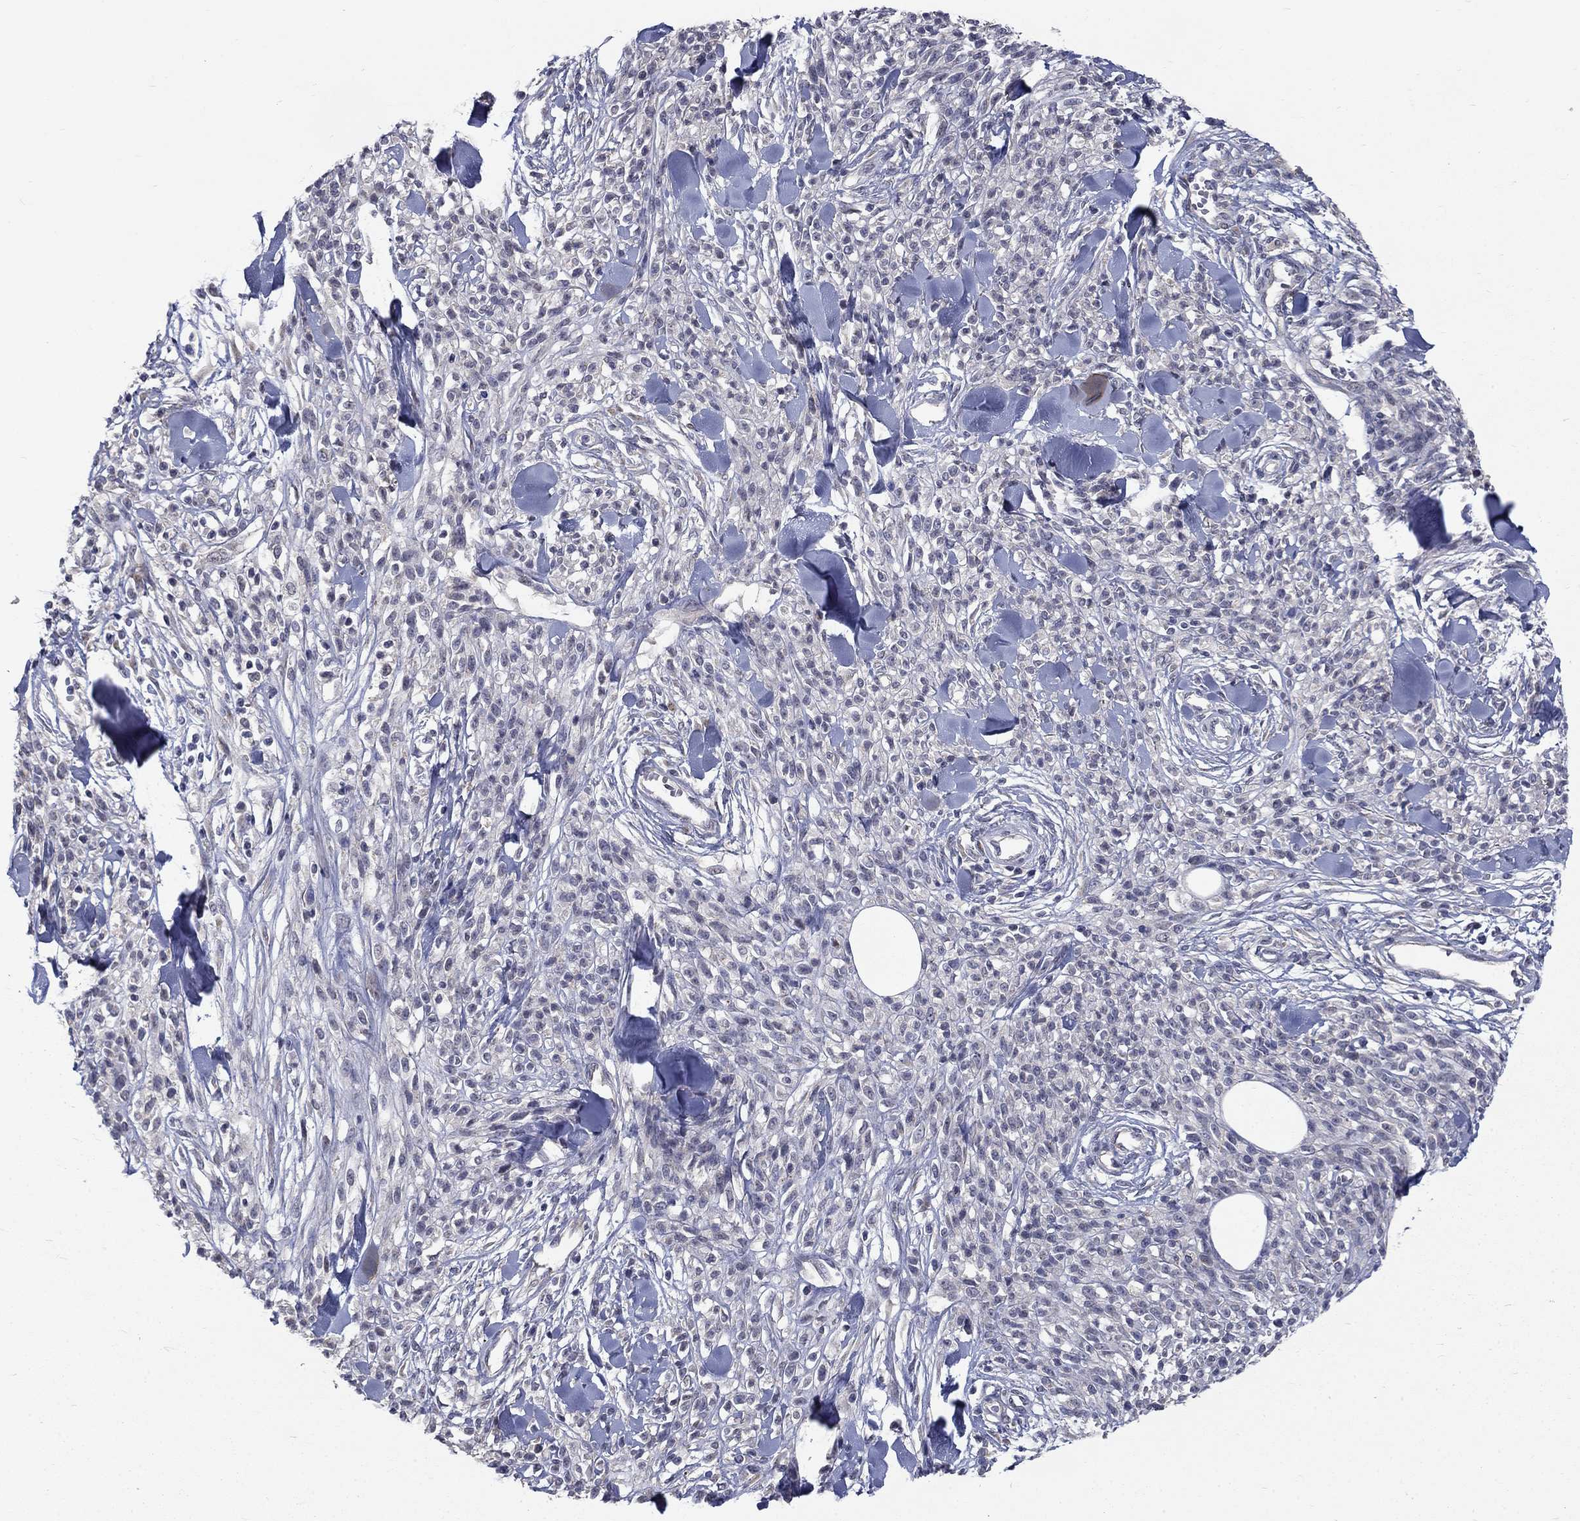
{"staining": {"intensity": "negative", "quantity": "none", "location": "none"}, "tissue": "melanoma", "cell_type": "Tumor cells", "image_type": "cancer", "snomed": [{"axis": "morphology", "description": "Malignant melanoma, NOS"}, {"axis": "topography", "description": "Skin"}, {"axis": "topography", "description": "Skin of trunk"}], "caption": "High magnification brightfield microscopy of malignant melanoma stained with DAB (3,3'-diaminobenzidine) (brown) and counterstained with hematoxylin (blue): tumor cells show no significant expression. (Immunohistochemistry (ihc), brightfield microscopy, high magnification).", "gene": "FAM3B", "patient": {"sex": "male", "age": 74}}